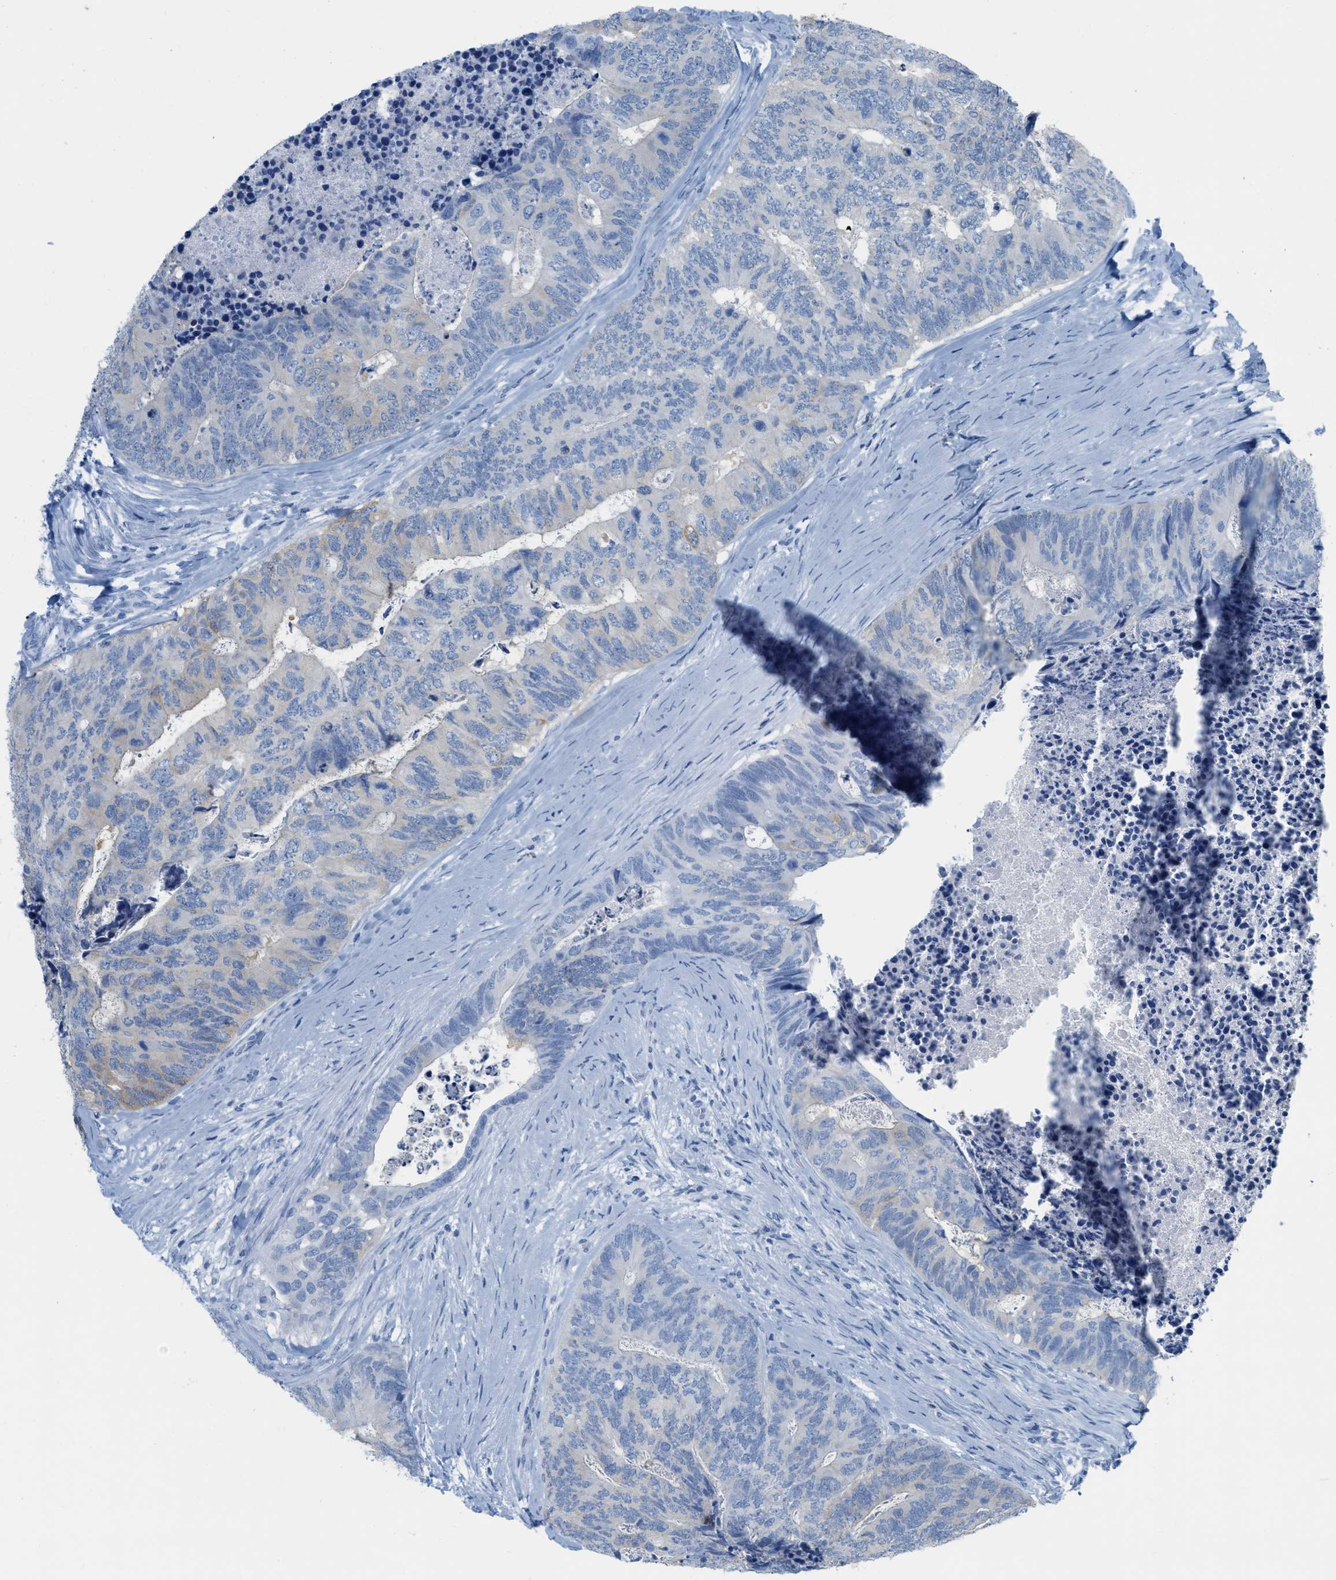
{"staining": {"intensity": "negative", "quantity": "none", "location": "none"}, "tissue": "colorectal cancer", "cell_type": "Tumor cells", "image_type": "cancer", "snomed": [{"axis": "morphology", "description": "Adenocarcinoma, NOS"}, {"axis": "topography", "description": "Colon"}], "caption": "A micrograph of human colorectal cancer is negative for staining in tumor cells.", "gene": "ASGR1", "patient": {"sex": "female", "age": 67}}